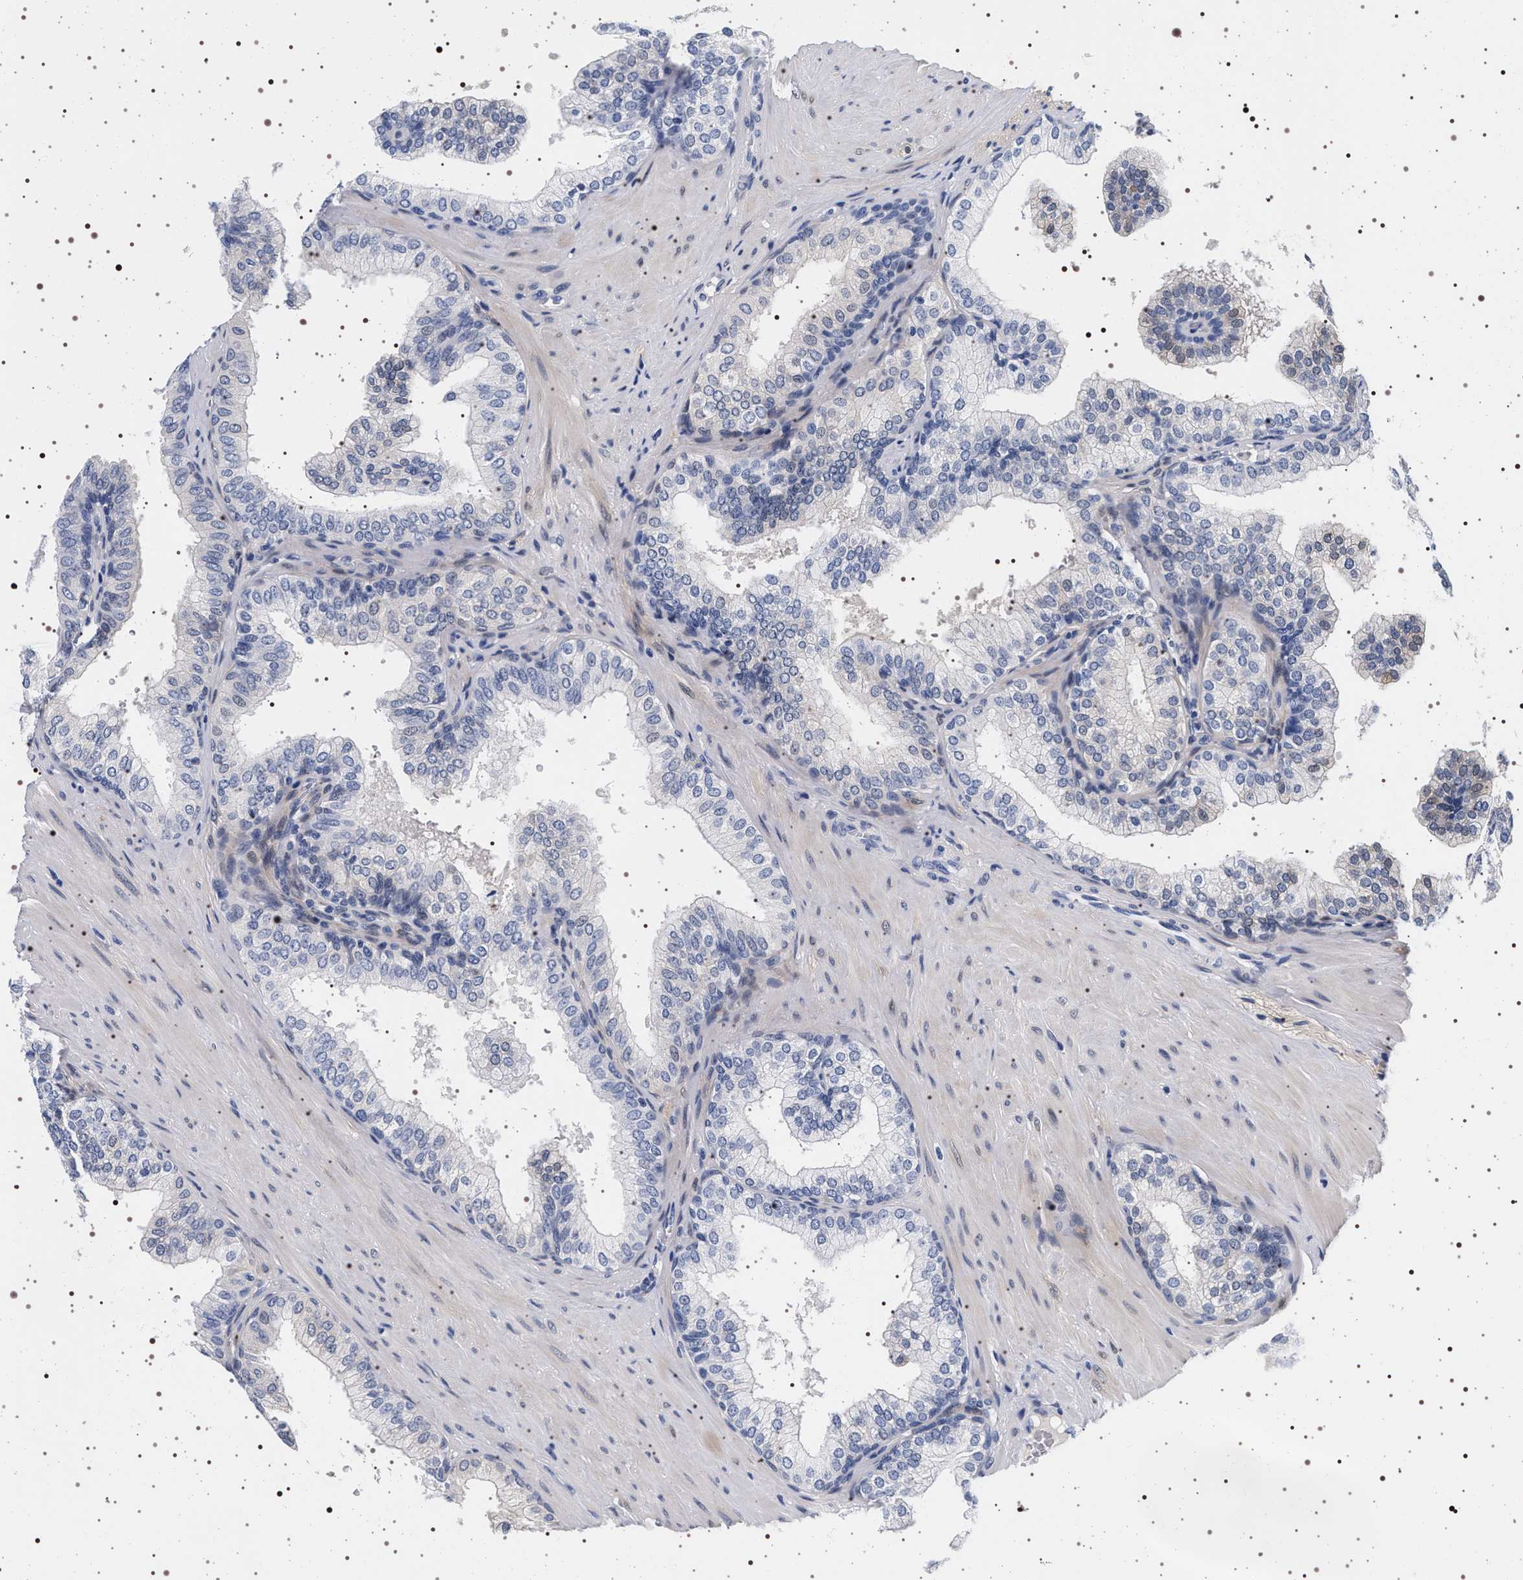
{"staining": {"intensity": "negative", "quantity": "none", "location": "none"}, "tissue": "prostate", "cell_type": "Glandular cells", "image_type": "normal", "snomed": [{"axis": "morphology", "description": "Normal tissue, NOS"}, {"axis": "topography", "description": "Prostate"}], "caption": "The photomicrograph shows no significant staining in glandular cells of prostate.", "gene": "MAPK10", "patient": {"sex": "male", "age": 60}}